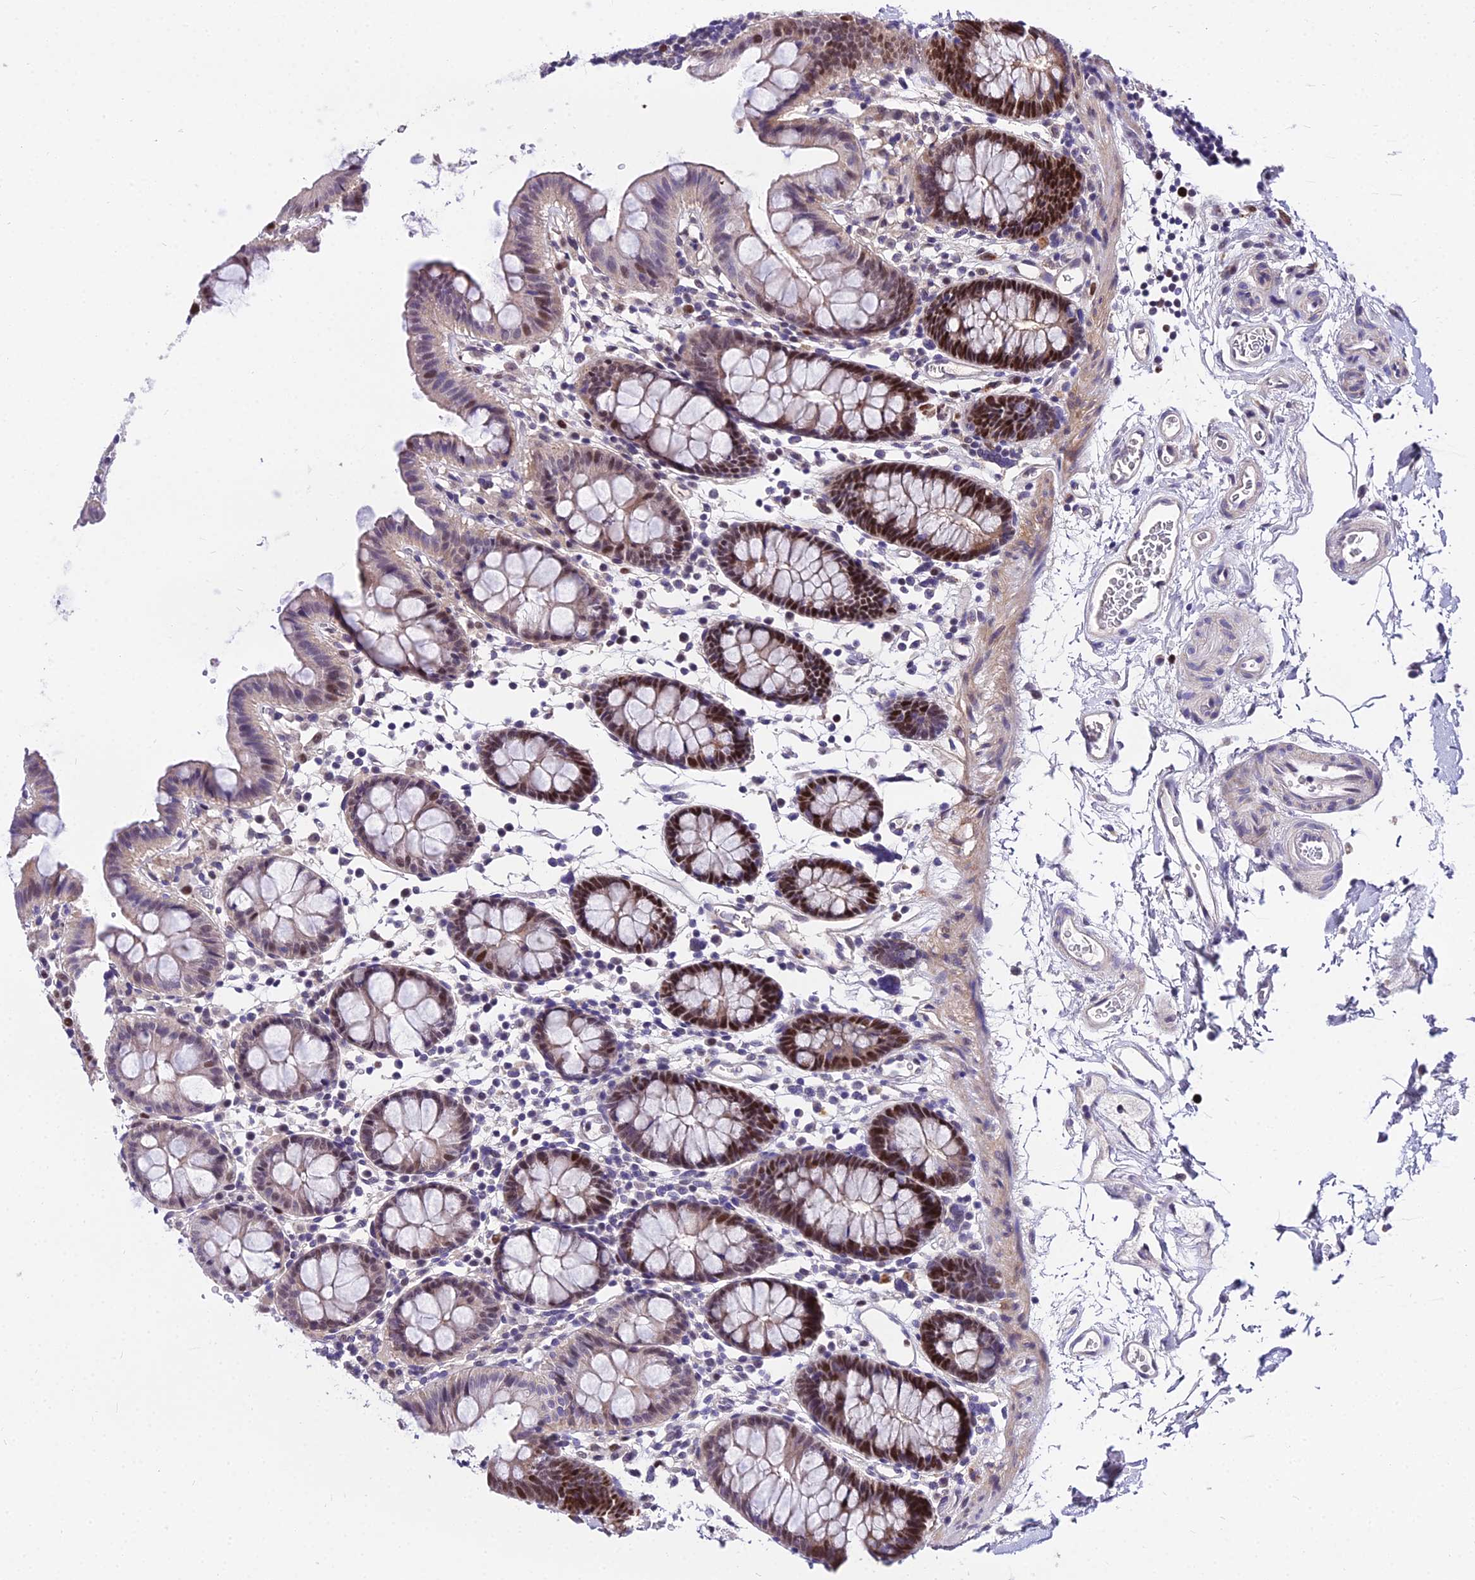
{"staining": {"intensity": "negative", "quantity": "none", "location": "none"}, "tissue": "colon", "cell_type": "Endothelial cells", "image_type": "normal", "snomed": [{"axis": "morphology", "description": "Normal tissue, NOS"}, {"axis": "topography", "description": "Colon"}], "caption": "An IHC micrograph of benign colon is shown. There is no staining in endothelial cells of colon.", "gene": "TRIML2", "patient": {"sex": "male", "age": 75}}